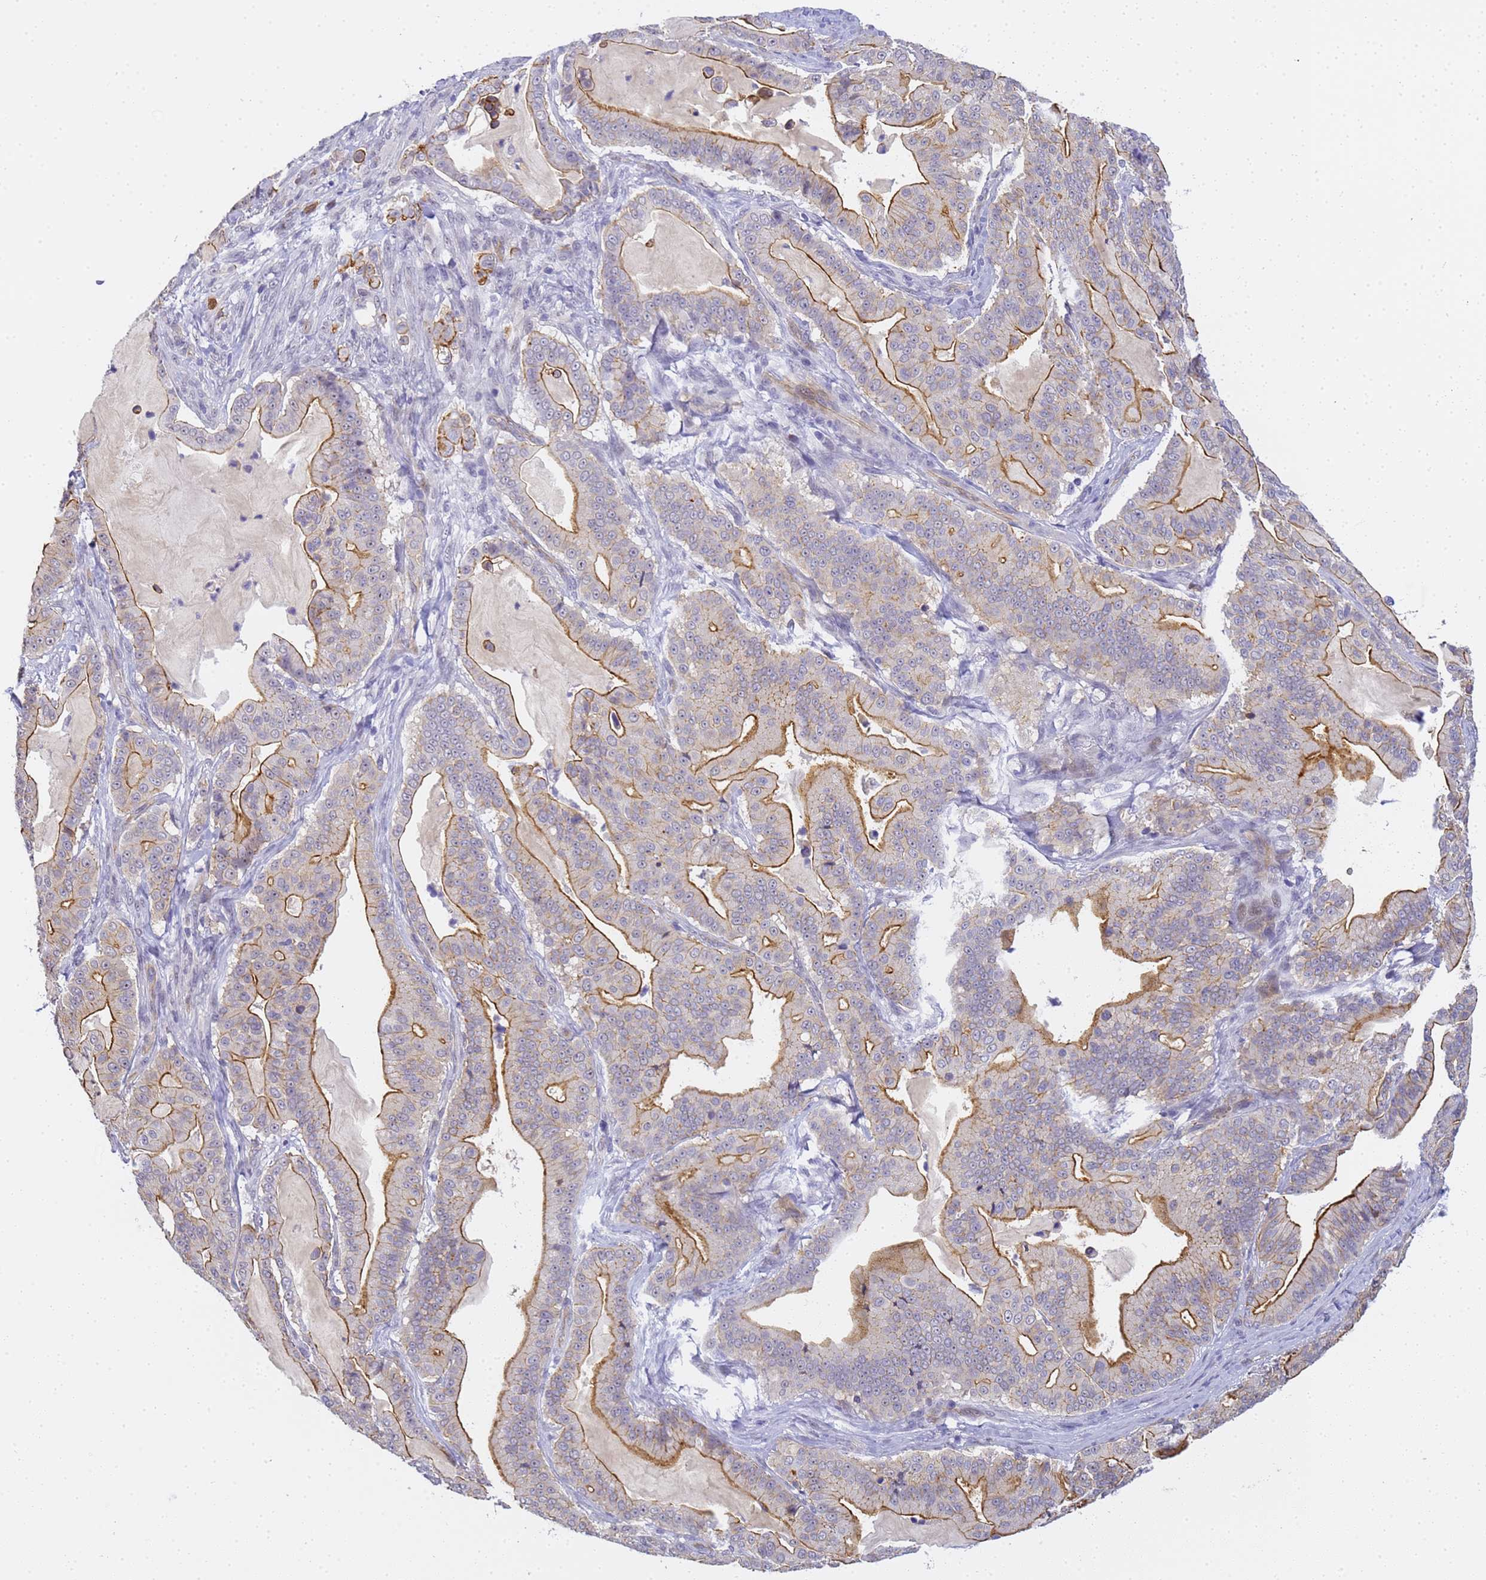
{"staining": {"intensity": "moderate", "quantity": "25%-75%", "location": "cytoplasmic/membranous"}, "tissue": "pancreatic cancer", "cell_type": "Tumor cells", "image_type": "cancer", "snomed": [{"axis": "morphology", "description": "Adenocarcinoma, NOS"}, {"axis": "topography", "description": "Pancreas"}], "caption": "Protein expression analysis of human pancreatic cancer reveals moderate cytoplasmic/membranous expression in about 25%-75% of tumor cells. Immunohistochemistry stains the protein in brown and the nuclei are stained blue.", "gene": "GON4L", "patient": {"sex": "male", "age": 63}}